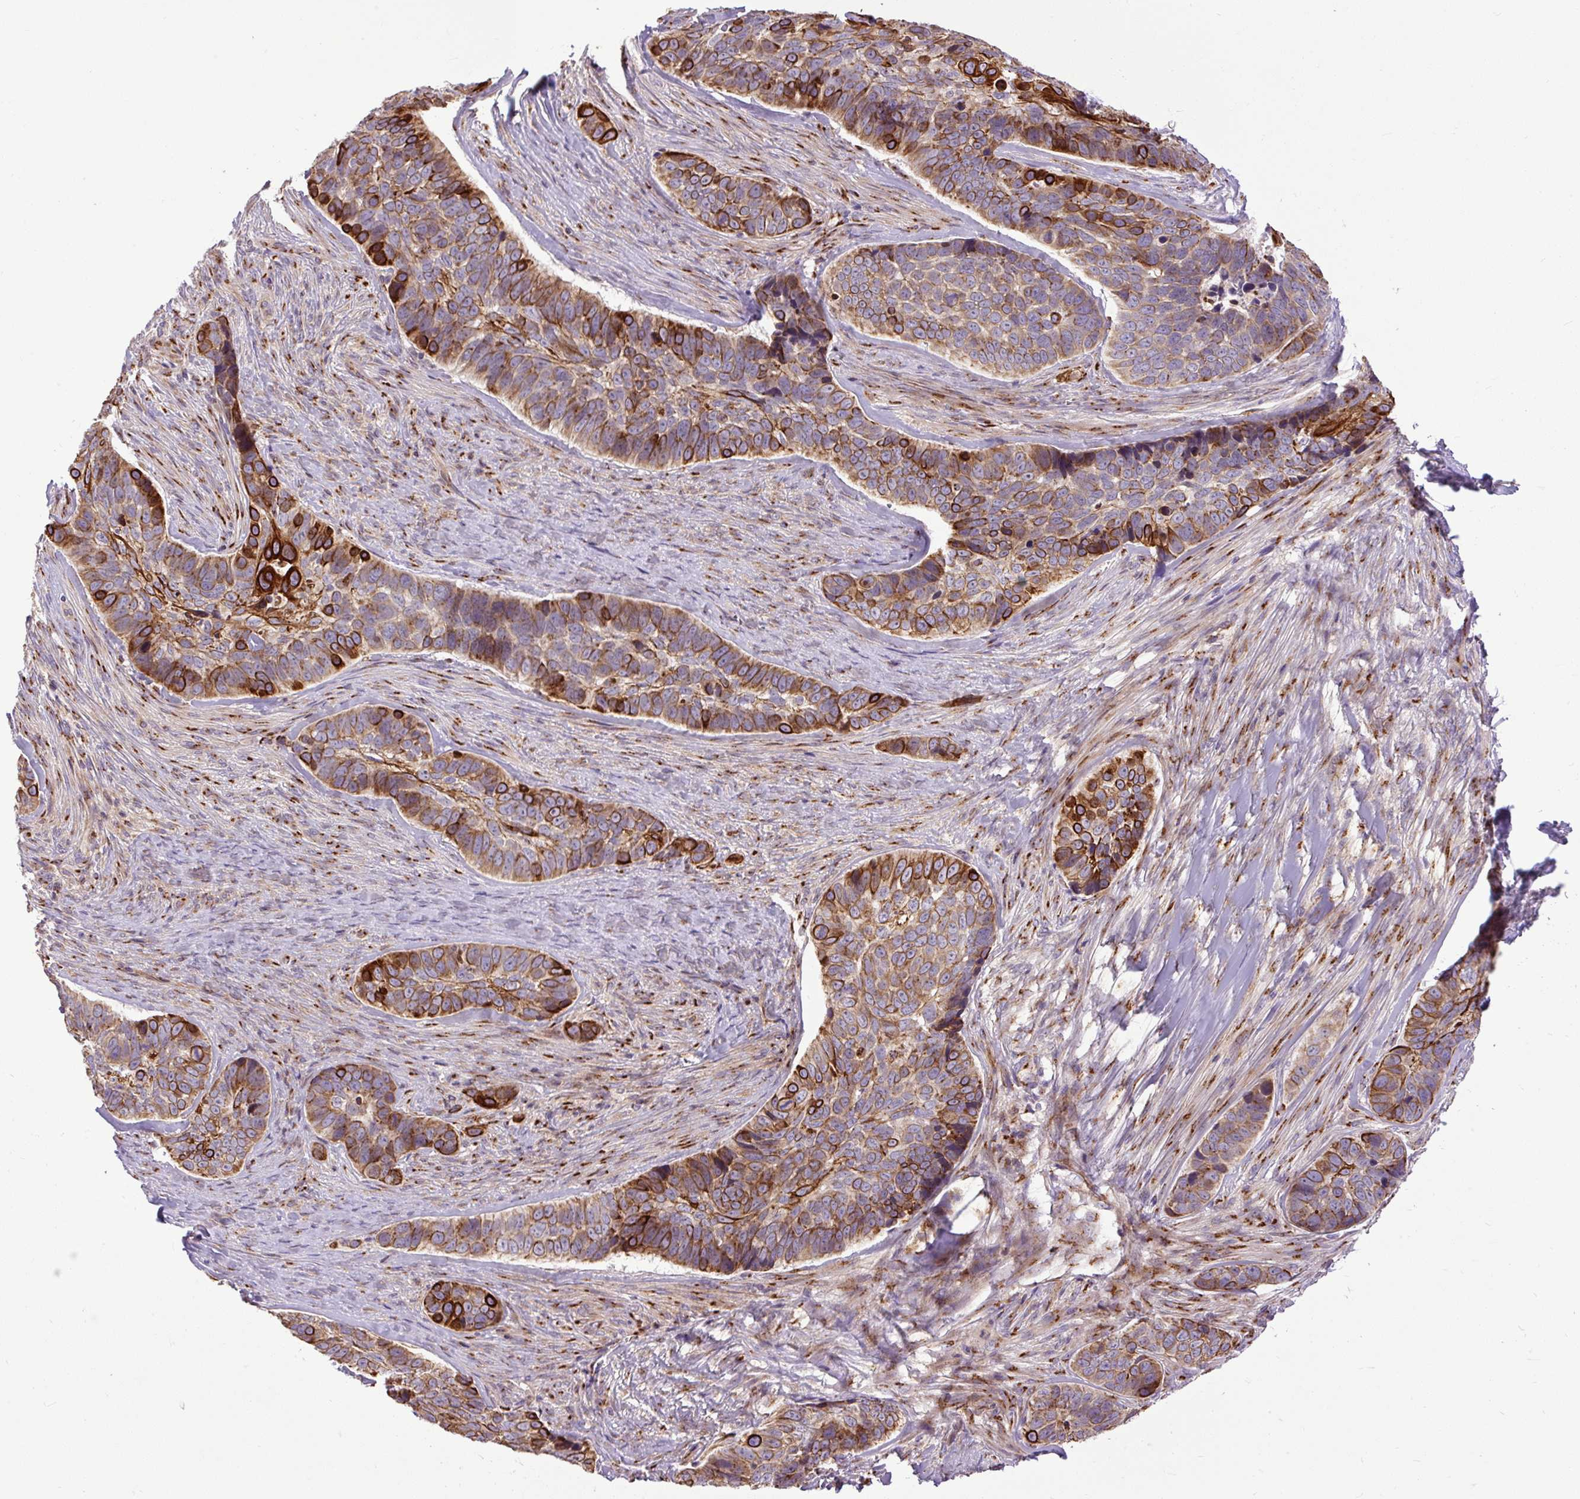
{"staining": {"intensity": "strong", "quantity": "25%-75%", "location": "cytoplasmic/membranous"}, "tissue": "skin cancer", "cell_type": "Tumor cells", "image_type": "cancer", "snomed": [{"axis": "morphology", "description": "Basal cell carcinoma"}, {"axis": "topography", "description": "Skin"}], "caption": "IHC of basal cell carcinoma (skin) reveals high levels of strong cytoplasmic/membranous positivity in approximately 25%-75% of tumor cells. (DAB = brown stain, brightfield microscopy at high magnification).", "gene": "MSMP", "patient": {"sex": "female", "age": 82}}